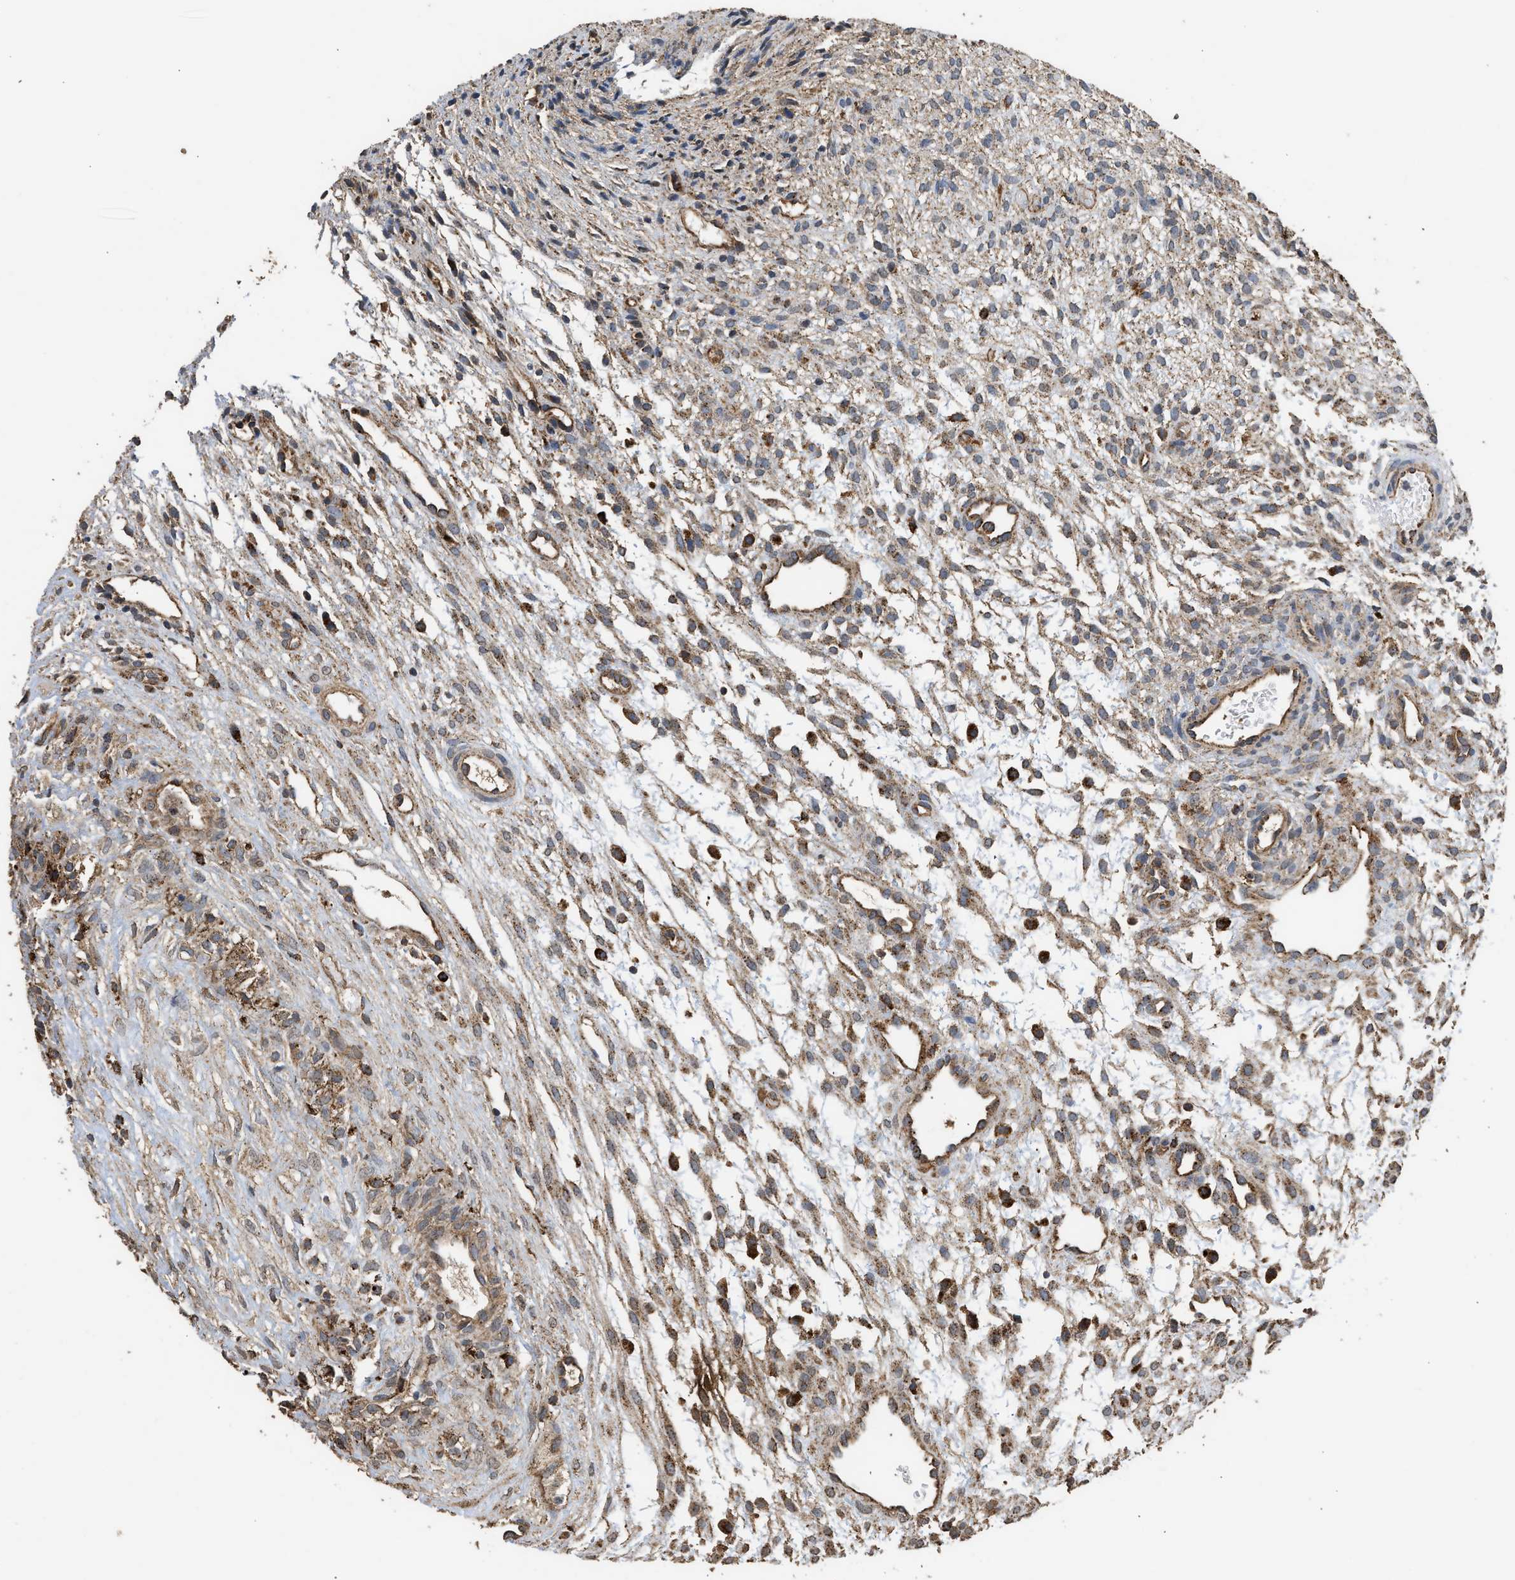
{"staining": {"intensity": "weak", "quantity": "25%-75%", "location": "cytoplasmic/membranous"}, "tissue": "ovary", "cell_type": "Ovarian stroma cells", "image_type": "normal", "snomed": [{"axis": "morphology", "description": "Normal tissue, NOS"}, {"axis": "morphology", "description": "Cyst, NOS"}, {"axis": "topography", "description": "Ovary"}], "caption": "A photomicrograph showing weak cytoplasmic/membranous staining in approximately 25%-75% of ovarian stroma cells in unremarkable ovary, as visualized by brown immunohistochemical staining.", "gene": "CTSV", "patient": {"sex": "female", "age": 18}}